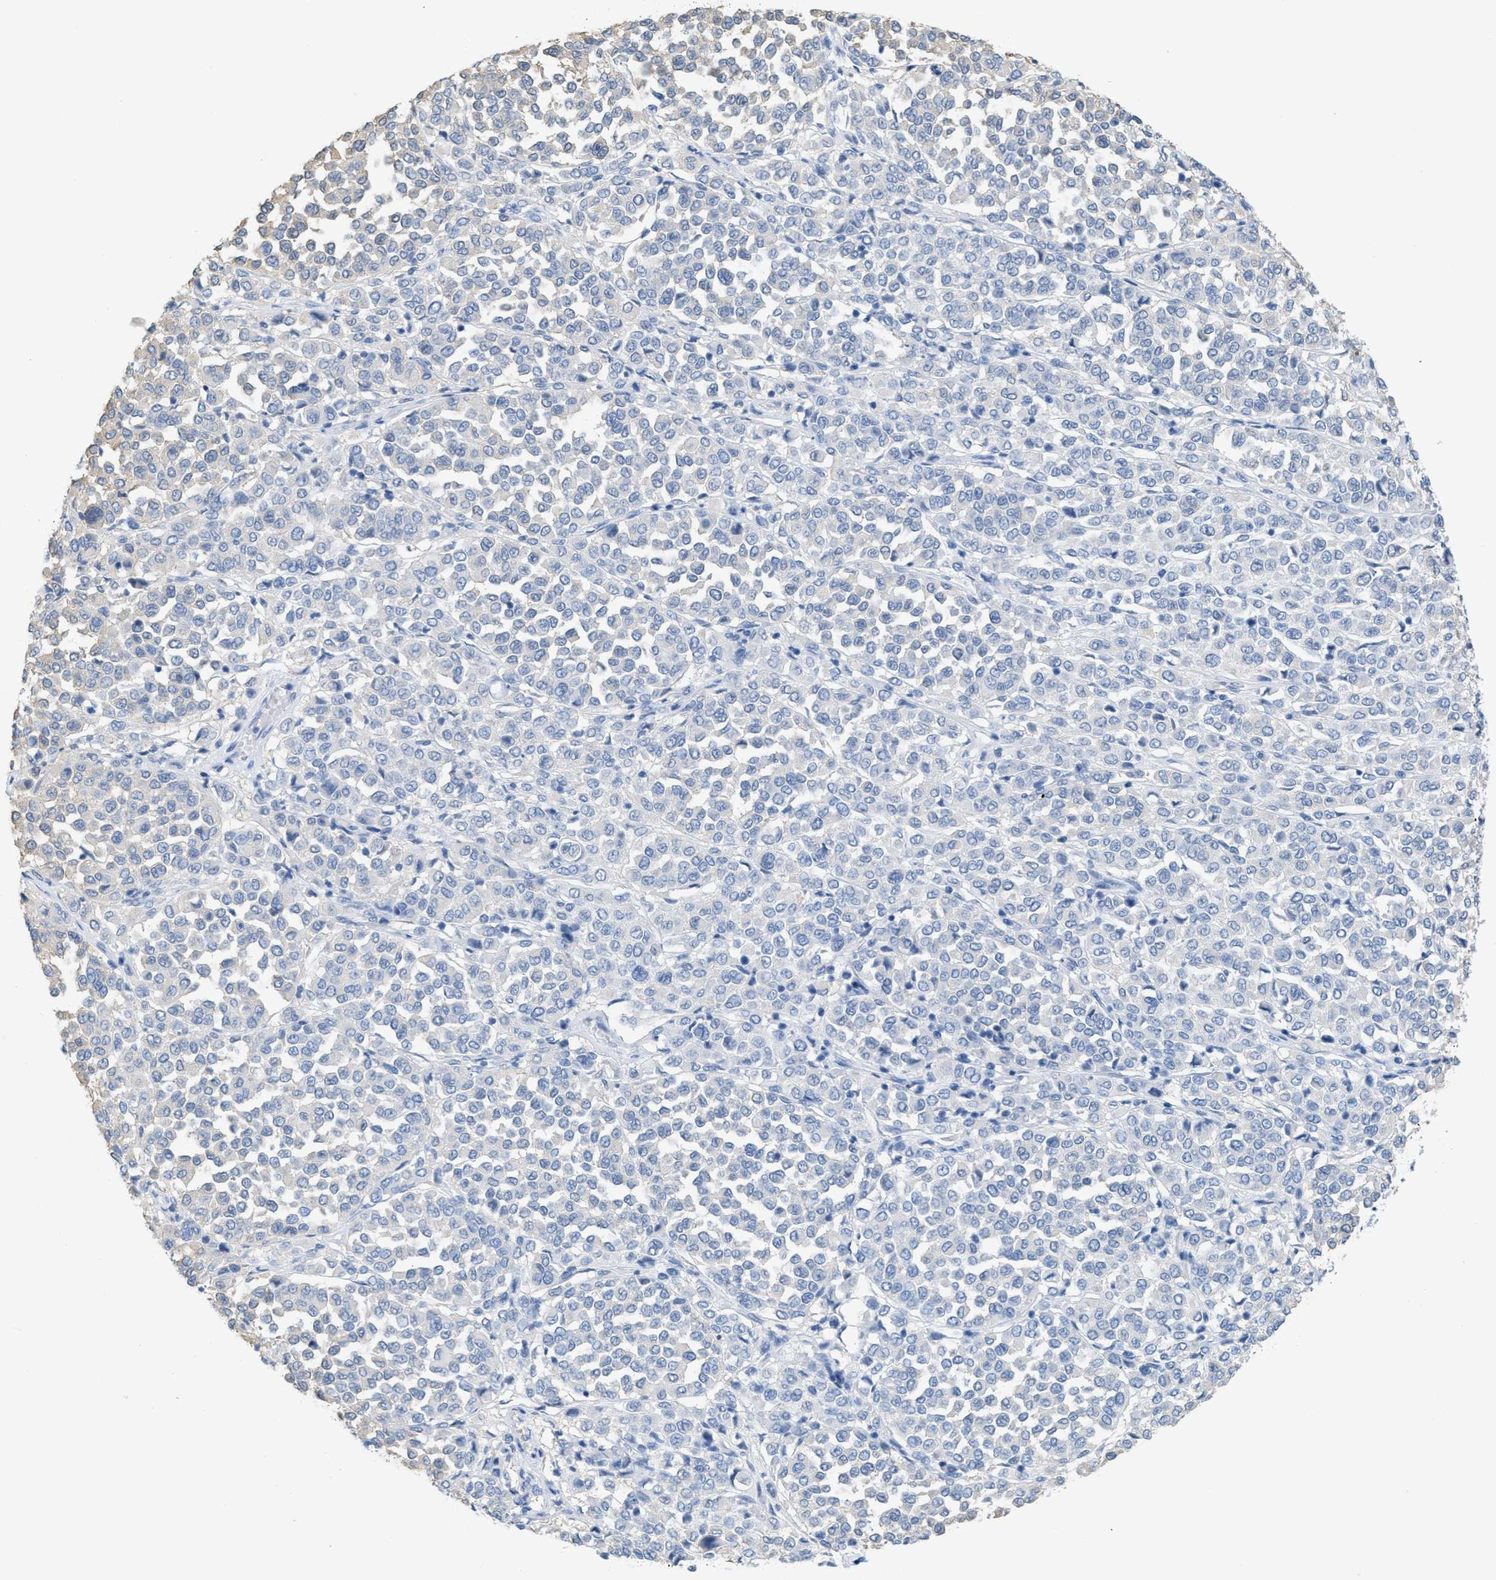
{"staining": {"intensity": "negative", "quantity": "none", "location": "none"}, "tissue": "melanoma", "cell_type": "Tumor cells", "image_type": "cancer", "snomed": [{"axis": "morphology", "description": "Malignant melanoma, Metastatic site"}, {"axis": "topography", "description": "Pancreas"}], "caption": "Immunohistochemistry (IHC) micrograph of malignant melanoma (metastatic site) stained for a protein (brown), which reveals no expression in tumor cells.", "gene": "ASGR1", "patient": {"sex": "female", "age": 30}}